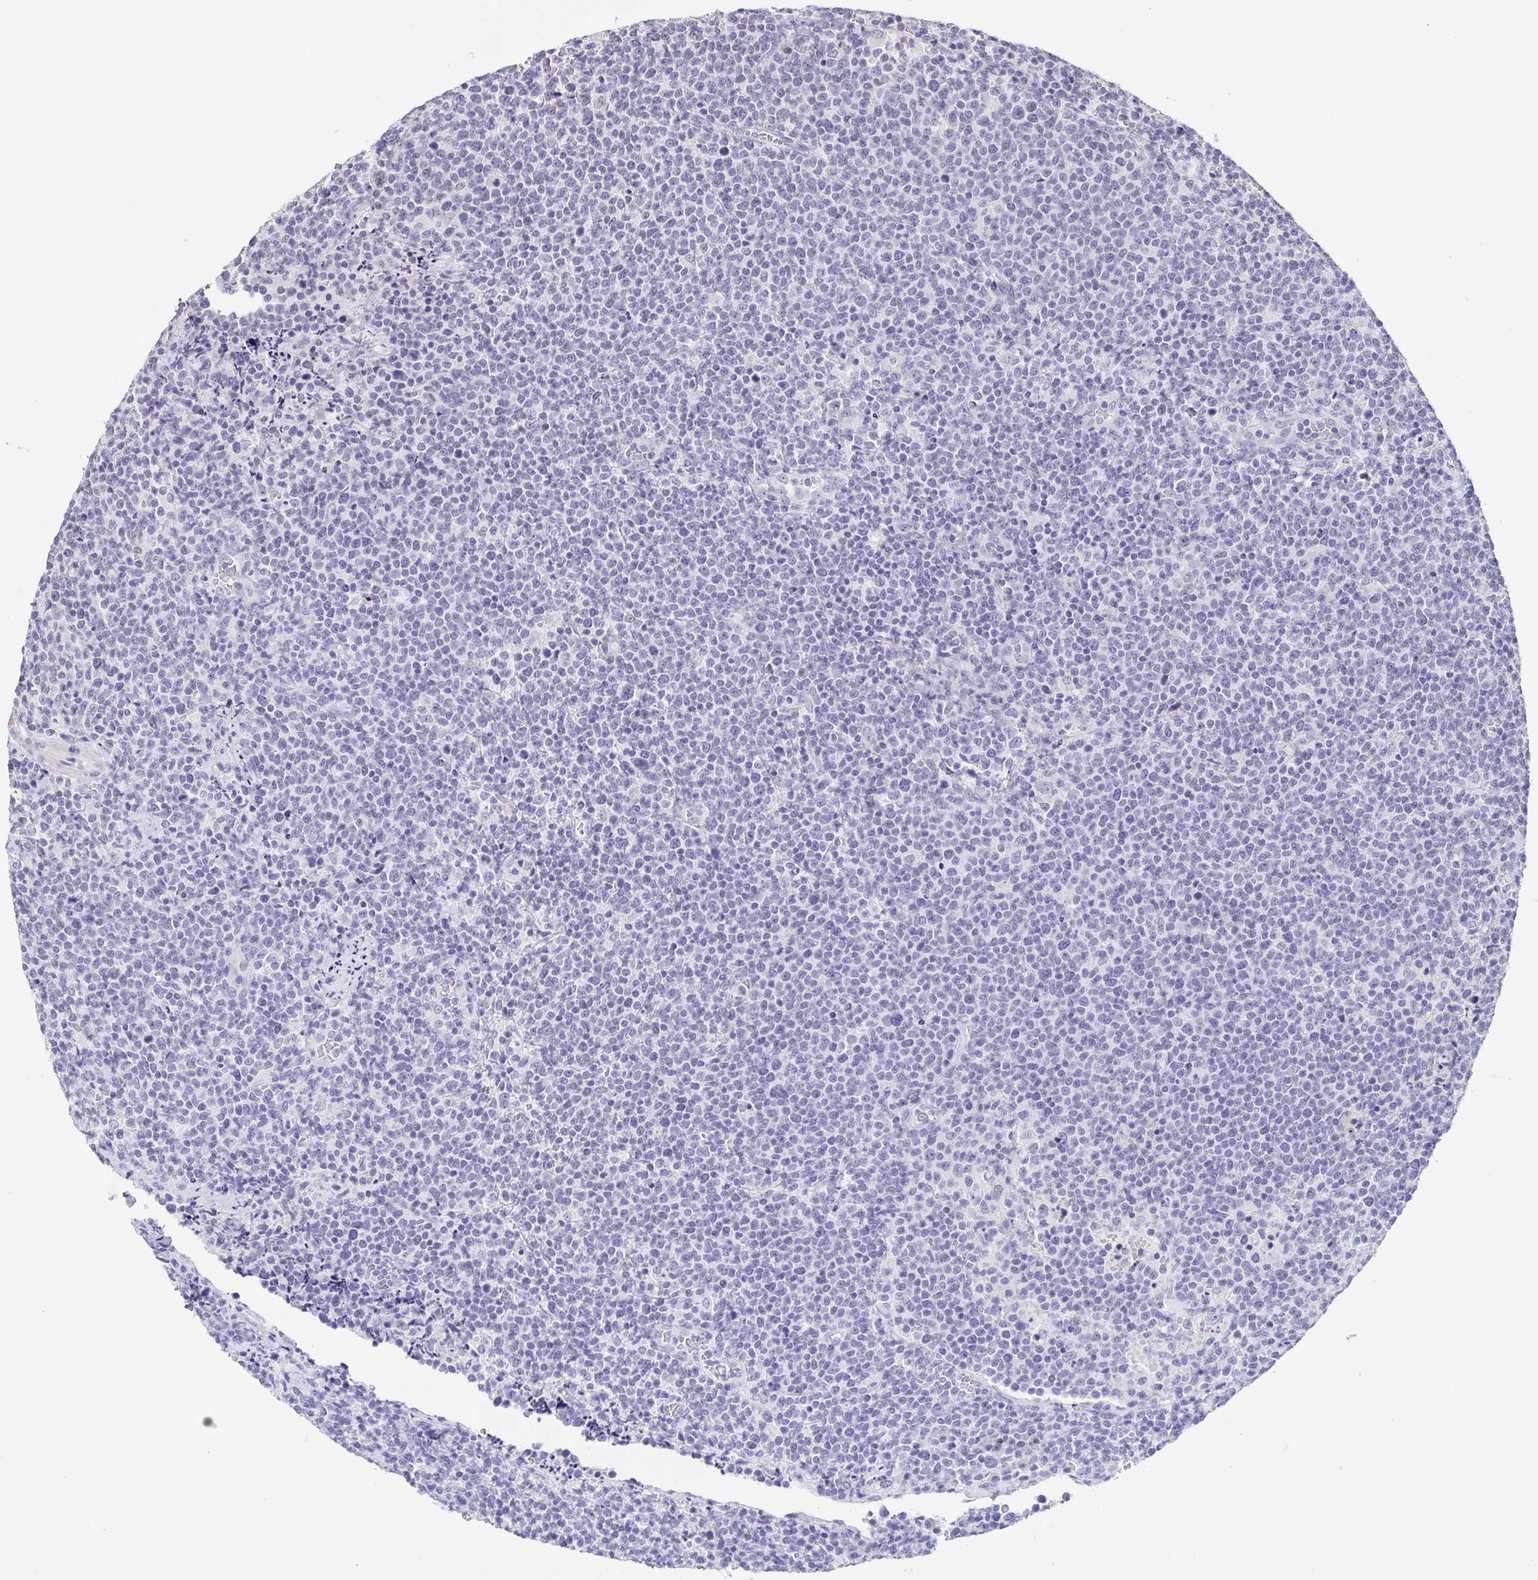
{"staining": {"intensity": "negative", "quantity": "none", "location": "none"}, "tissue": "lymphoma", "cell_type": "Tumor cells", "image_type": "cancer", "snomed": [{"axis": "morphology", "description": "Malignant lymphoma, non-Hodgkin's type, High grade"}, {"axis": "topography", "description": "Lymph node"}], "caption": "DAB immunohistochemical staining of lymphoma demonstrates no significant expression in tumor cells.", "gene": "NEFH", "patient": {"sex": "male", "age": 61}}